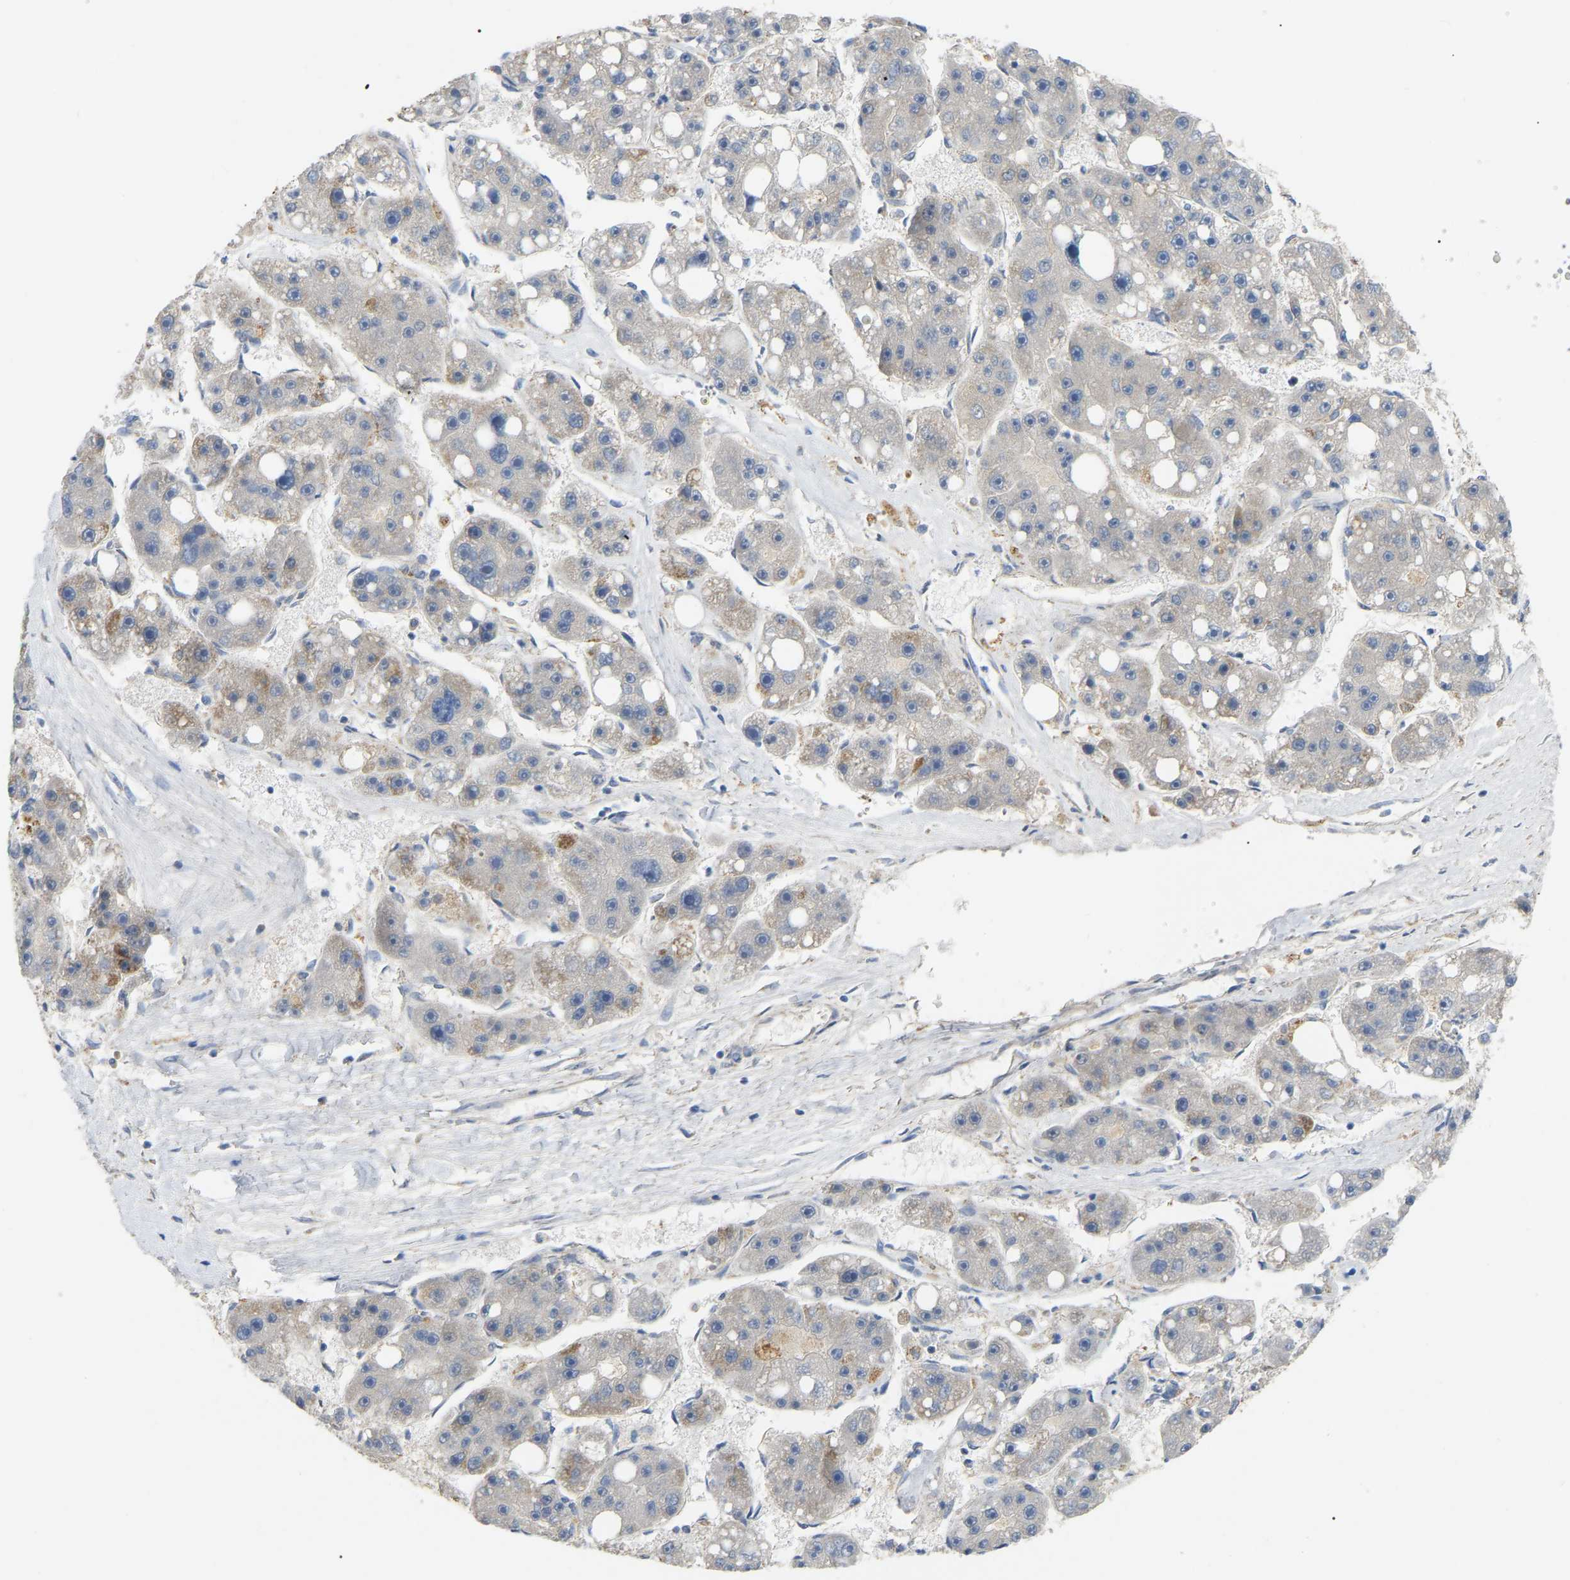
{"staining": {"intensity": "moderate", "quantity": "<25%", "location": "cytoplasmic/membranous"}, "tissue": "liver cancer", "cell_type": "Tumor cells", "image_type": "cancer", "snomed": [{"axis": "morphology", "description": "Carcinoma, Hepatocellular, NOS"}, {"axis": "topography", "description": "Liver"}], "caption": "Protein staining of liver hepatocellular carcinoma tissue exhibits moderate cytoplasmic/membranous expression in about <25% of tumor cells.", "gene": "HIBADH", "patient": {"sex": "female", "age": 61}}